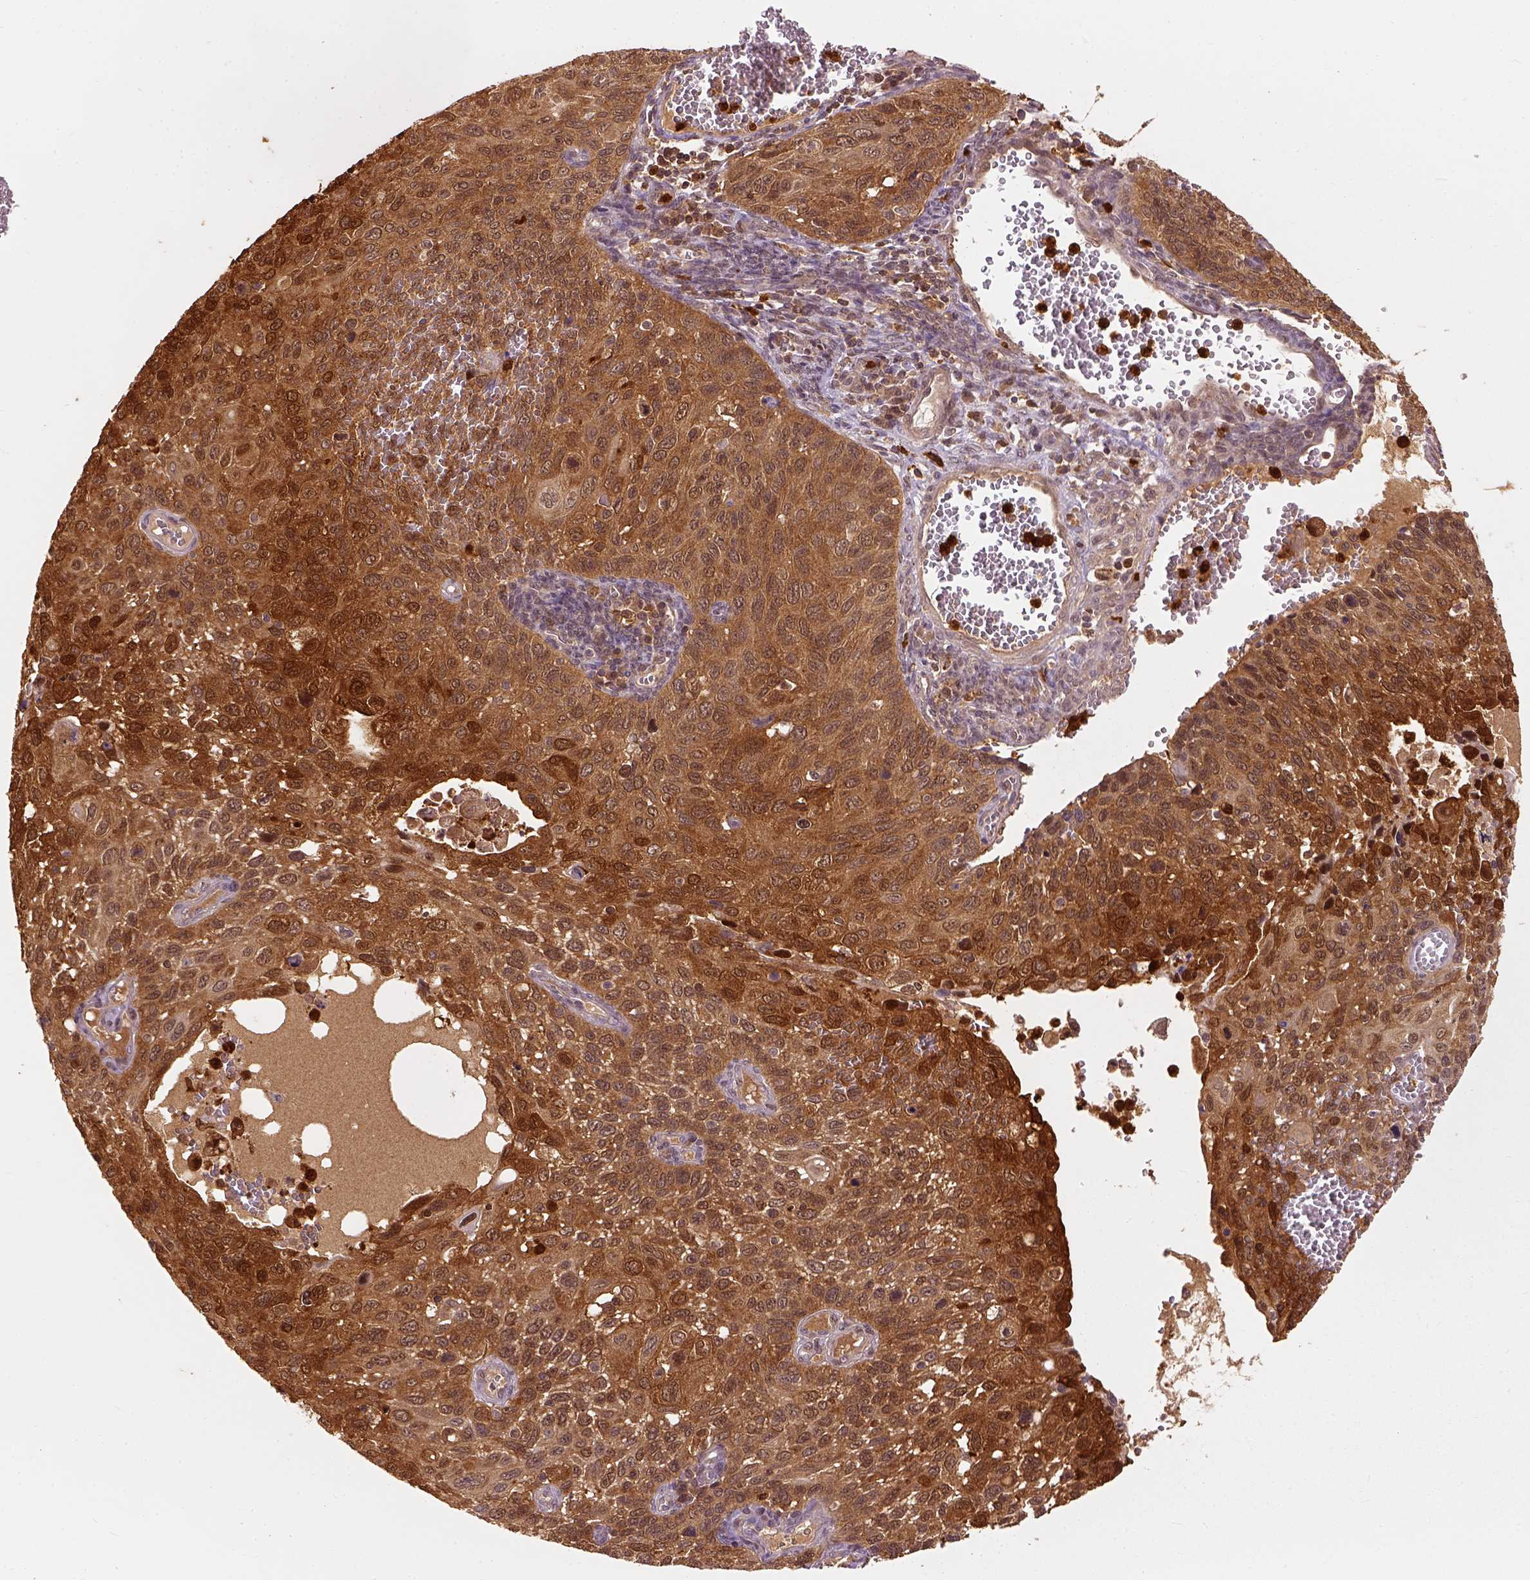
{"staining": {"intensity": "strong", "quantity": ">75%", "location": "cytoplasmic/membranous"}, "tissue": "cervical cancer", "cell_type": "Tumor cells", "image_type": "cancer", "snomed": [{"axis": "morphology", "description": "Squamous cell carcinoma, NOS"}, {"axis": "topography", "description": "Cervix"}], "caption": "Squamous cell carcinoma (cervical) was stained to show a protein in brown. There is high levels of strong cytoplasmic/membranous positivity in about >75% of tumor cells.", "gene": "GPI", "patient": {"sex": "female", "age": 70}}